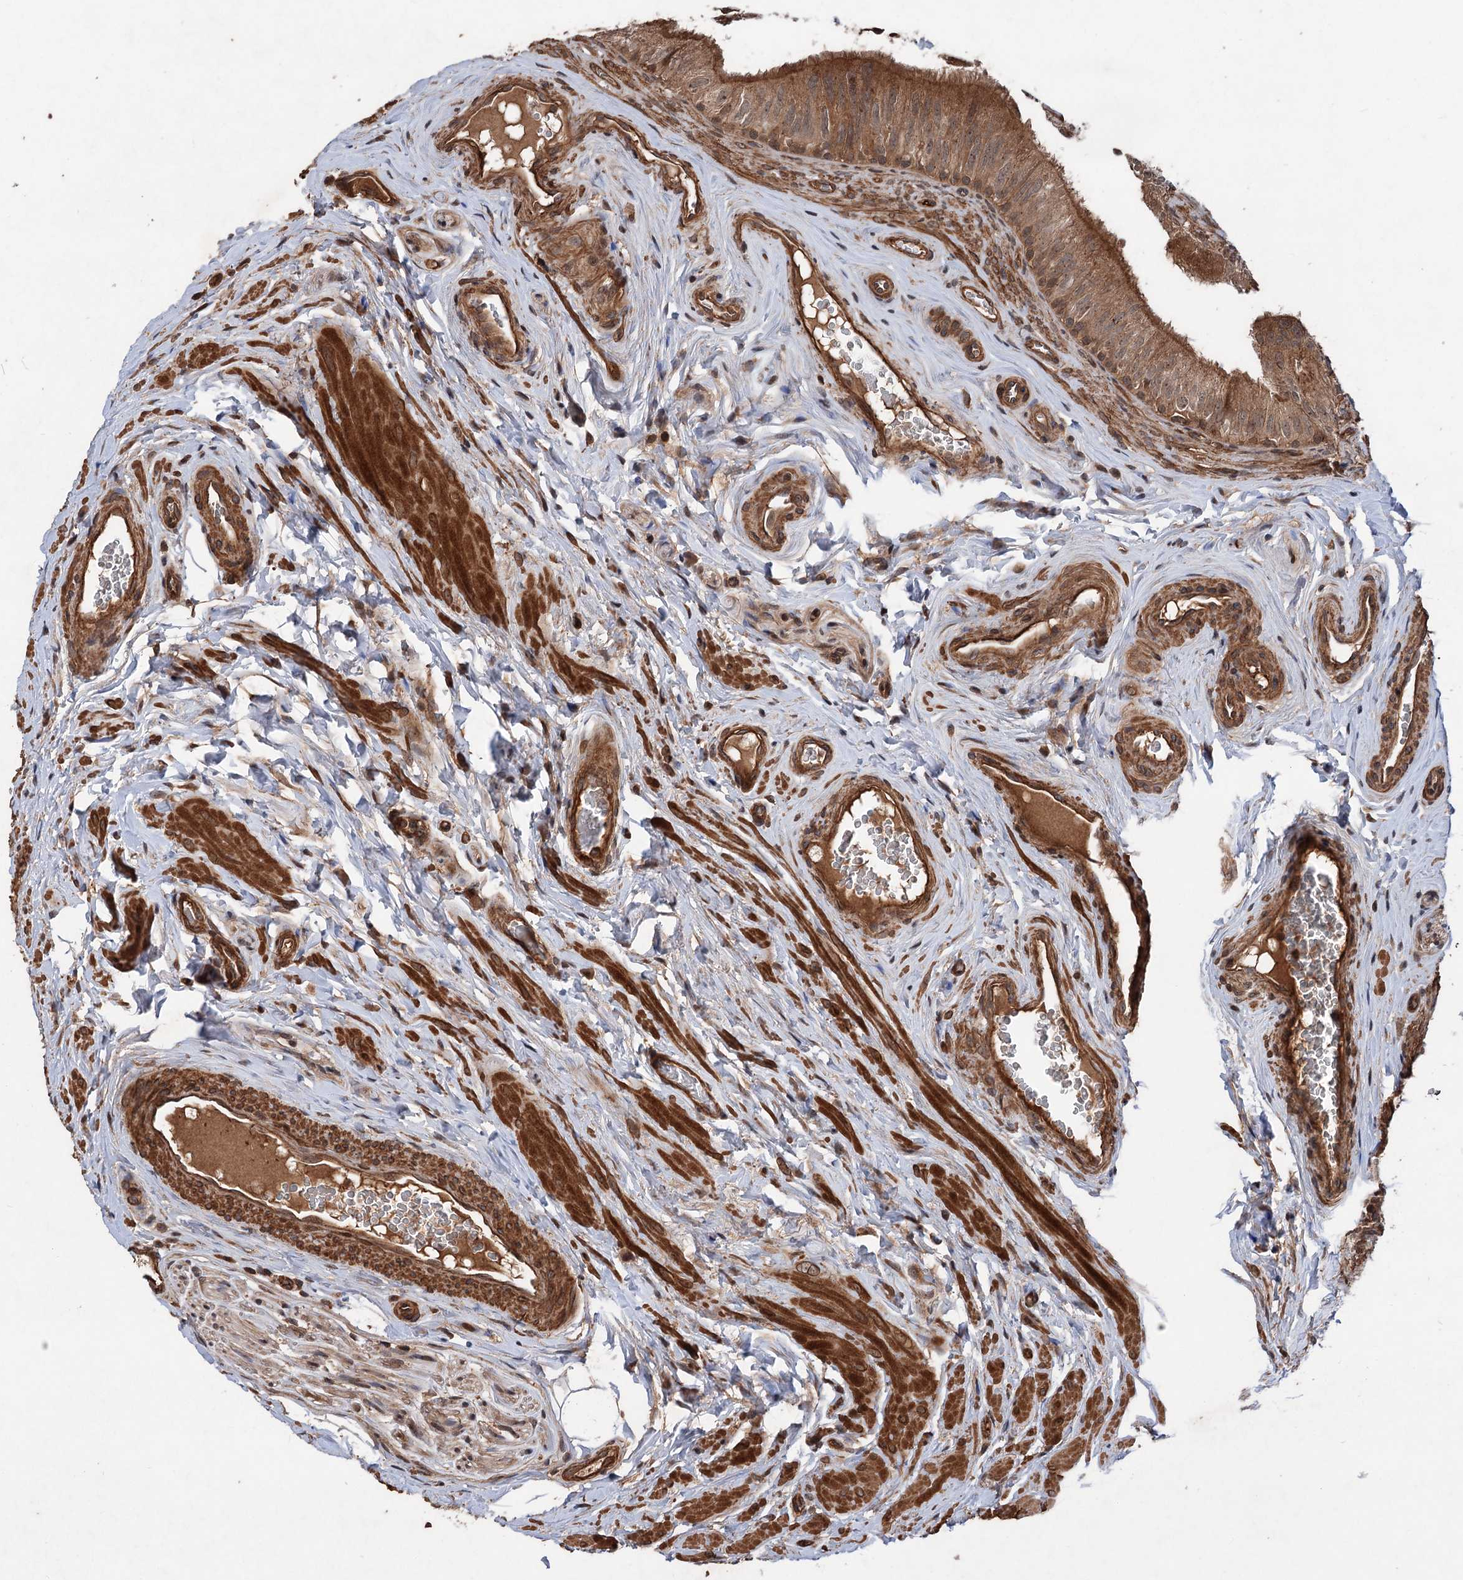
{"staining": {"intensity": "strong", "quantity": ">75%", "location": "cytoplasmic/membranous,nuclear"}, "tissue": "epididymis", "cell_type": "Glandular cells", "image_type": "normal", "snomed": [{"axis": "morphology", "description": "Normal tissue, NOS"}, {"axis": "topography", "description": "Epididymis"}], "caption": "Protein expression analysis of unremarkable human epididymis reveals strong cytoplasmic/membranous,nuclear staining in approximately >75% of glandular cells. (DAB IHC, brown staining for protein, blue staining for nuclei).", "gene": "ADK", "patient": {"sex": "male", "age": 46}}